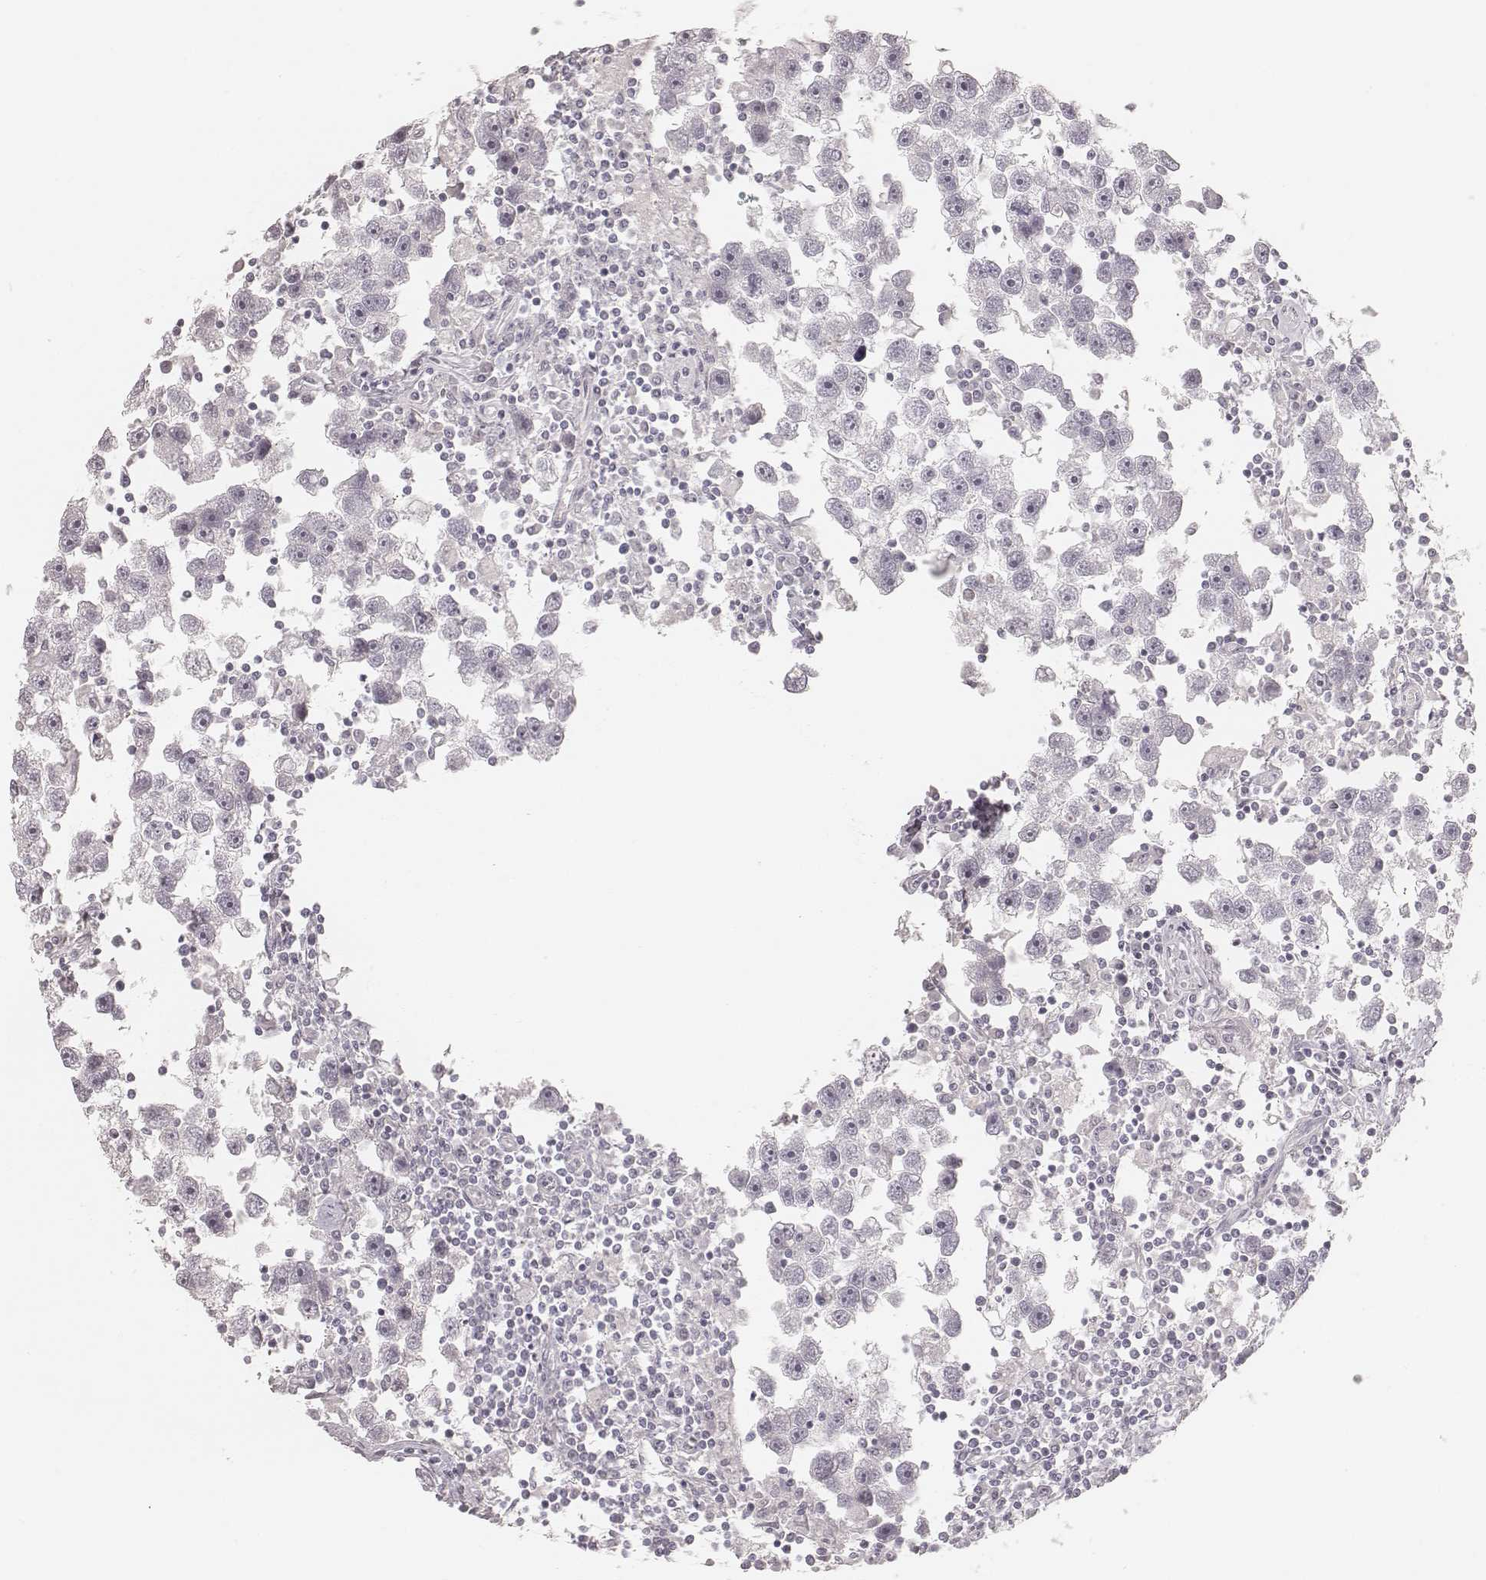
{"staining": {"intensity": "negative", "quantity": "none", "location": "none"}, "tissue": "testis cancer", "cell_type": "Tumor cells", "image_type": "cancer", "snomed": [{"axis": "morphology", "description": "Seminoma, NOS"}, {"axis": "topography", "description": "Testis"}], "caption": "DAB (3,3'-diaminobenzidine) immunohistochemical staining of human testis seminoma demonstrates no significant staining in tumor cells.", "gene": "SPATA24", "patient": {"sex": "male", "age": 30}}